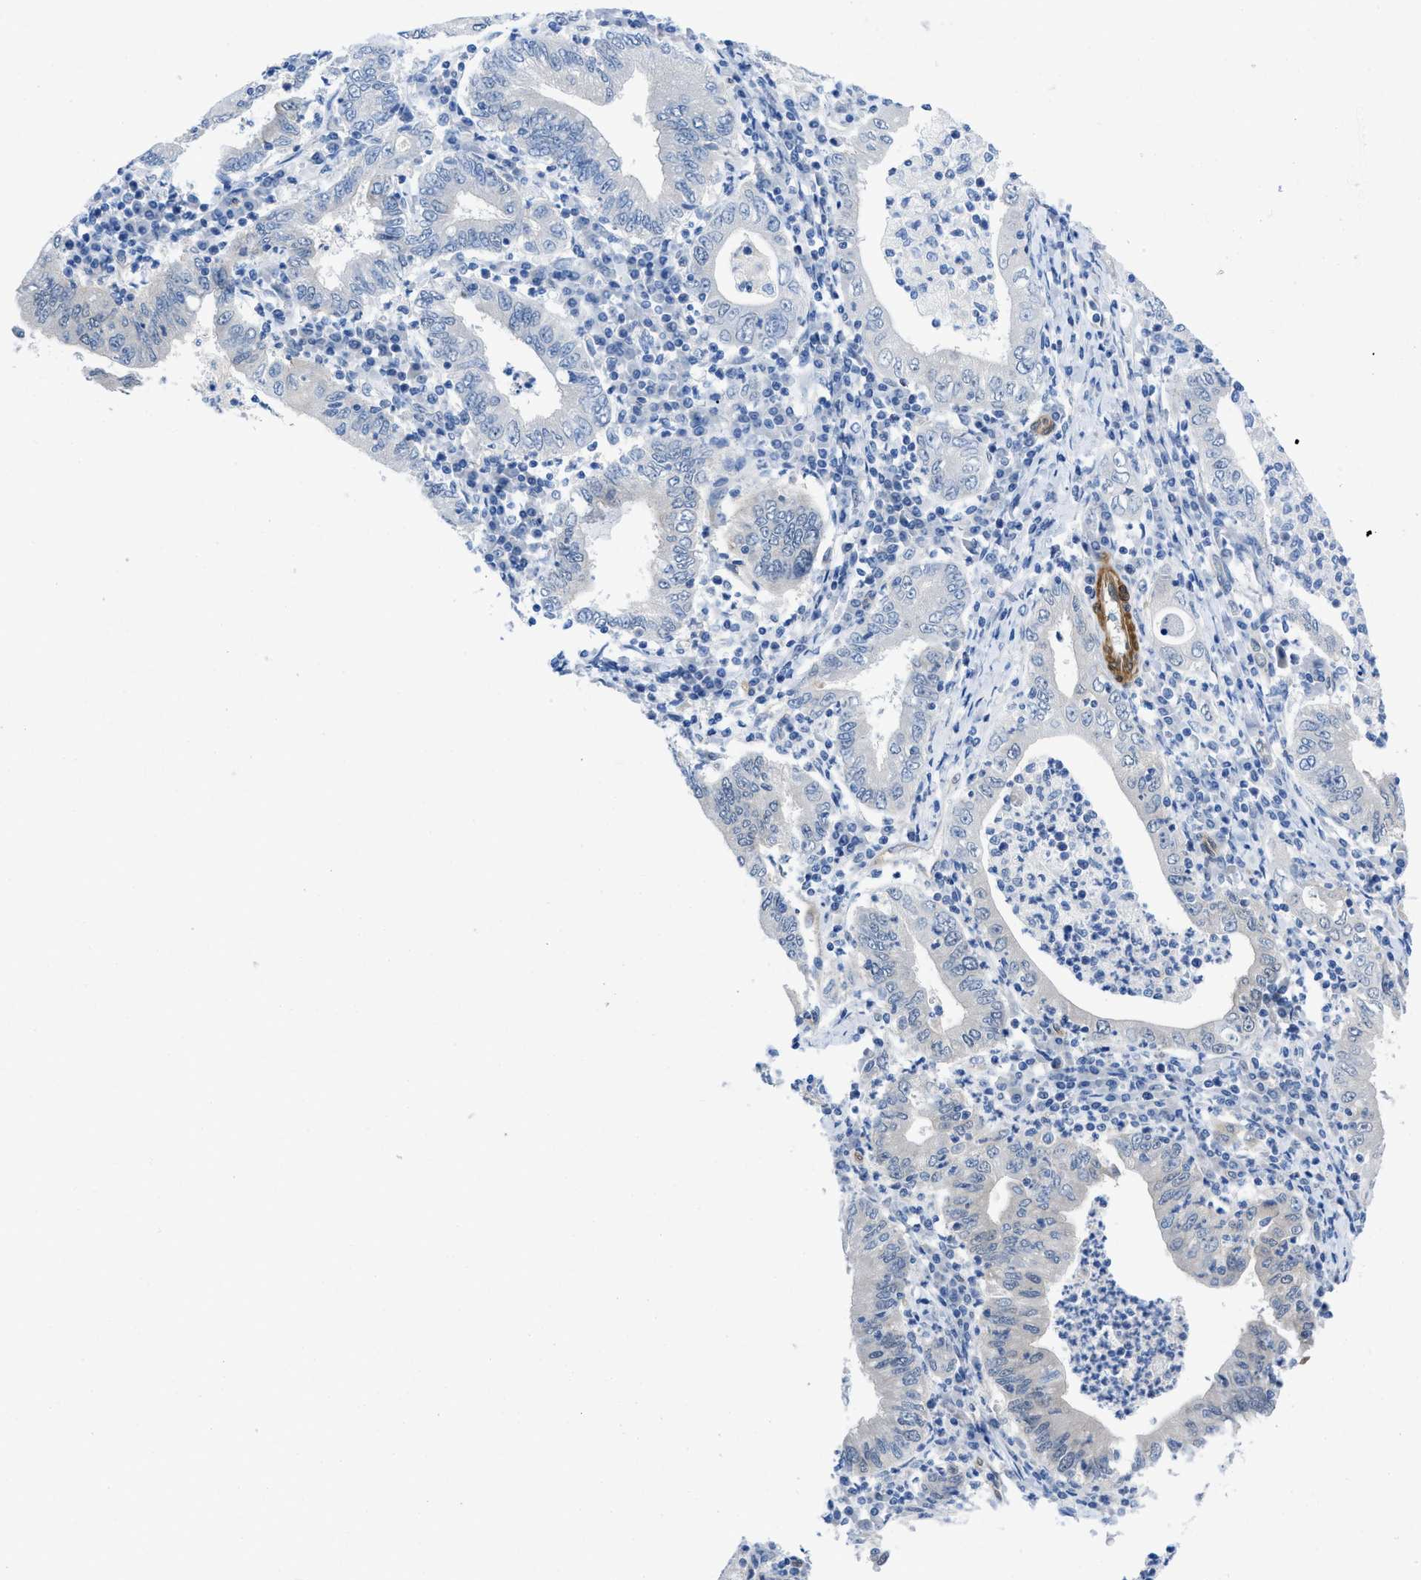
{"staining": {"intensity": "negative", "quantity": "none", "location": "none"}, "tissue": "stomach cancer", "cell_type": "Tumor cells", "image_type": "cancer", "snomed": [{"axis": "morphology", "description": "Normal tissue, NOS"}, {"axis": "morphology", "description": "Adenocarcinoma, NOS"}, {"axis": "topography", "description": "Esophagus"}, {"axis": "topography", "description": "Stomach, upper"}, {"axis": "topography", "description": "Peripheral nerve tissue"}], "caption": "This image is of stomach cancer (adenocarcinoma) stained with IHC to label a protein in brown with the nuclei are counter-stained blue. There is no expression in tumor cells.", "gene": "PDLIM5", "patient": {"sex": "male", "age": 62}}